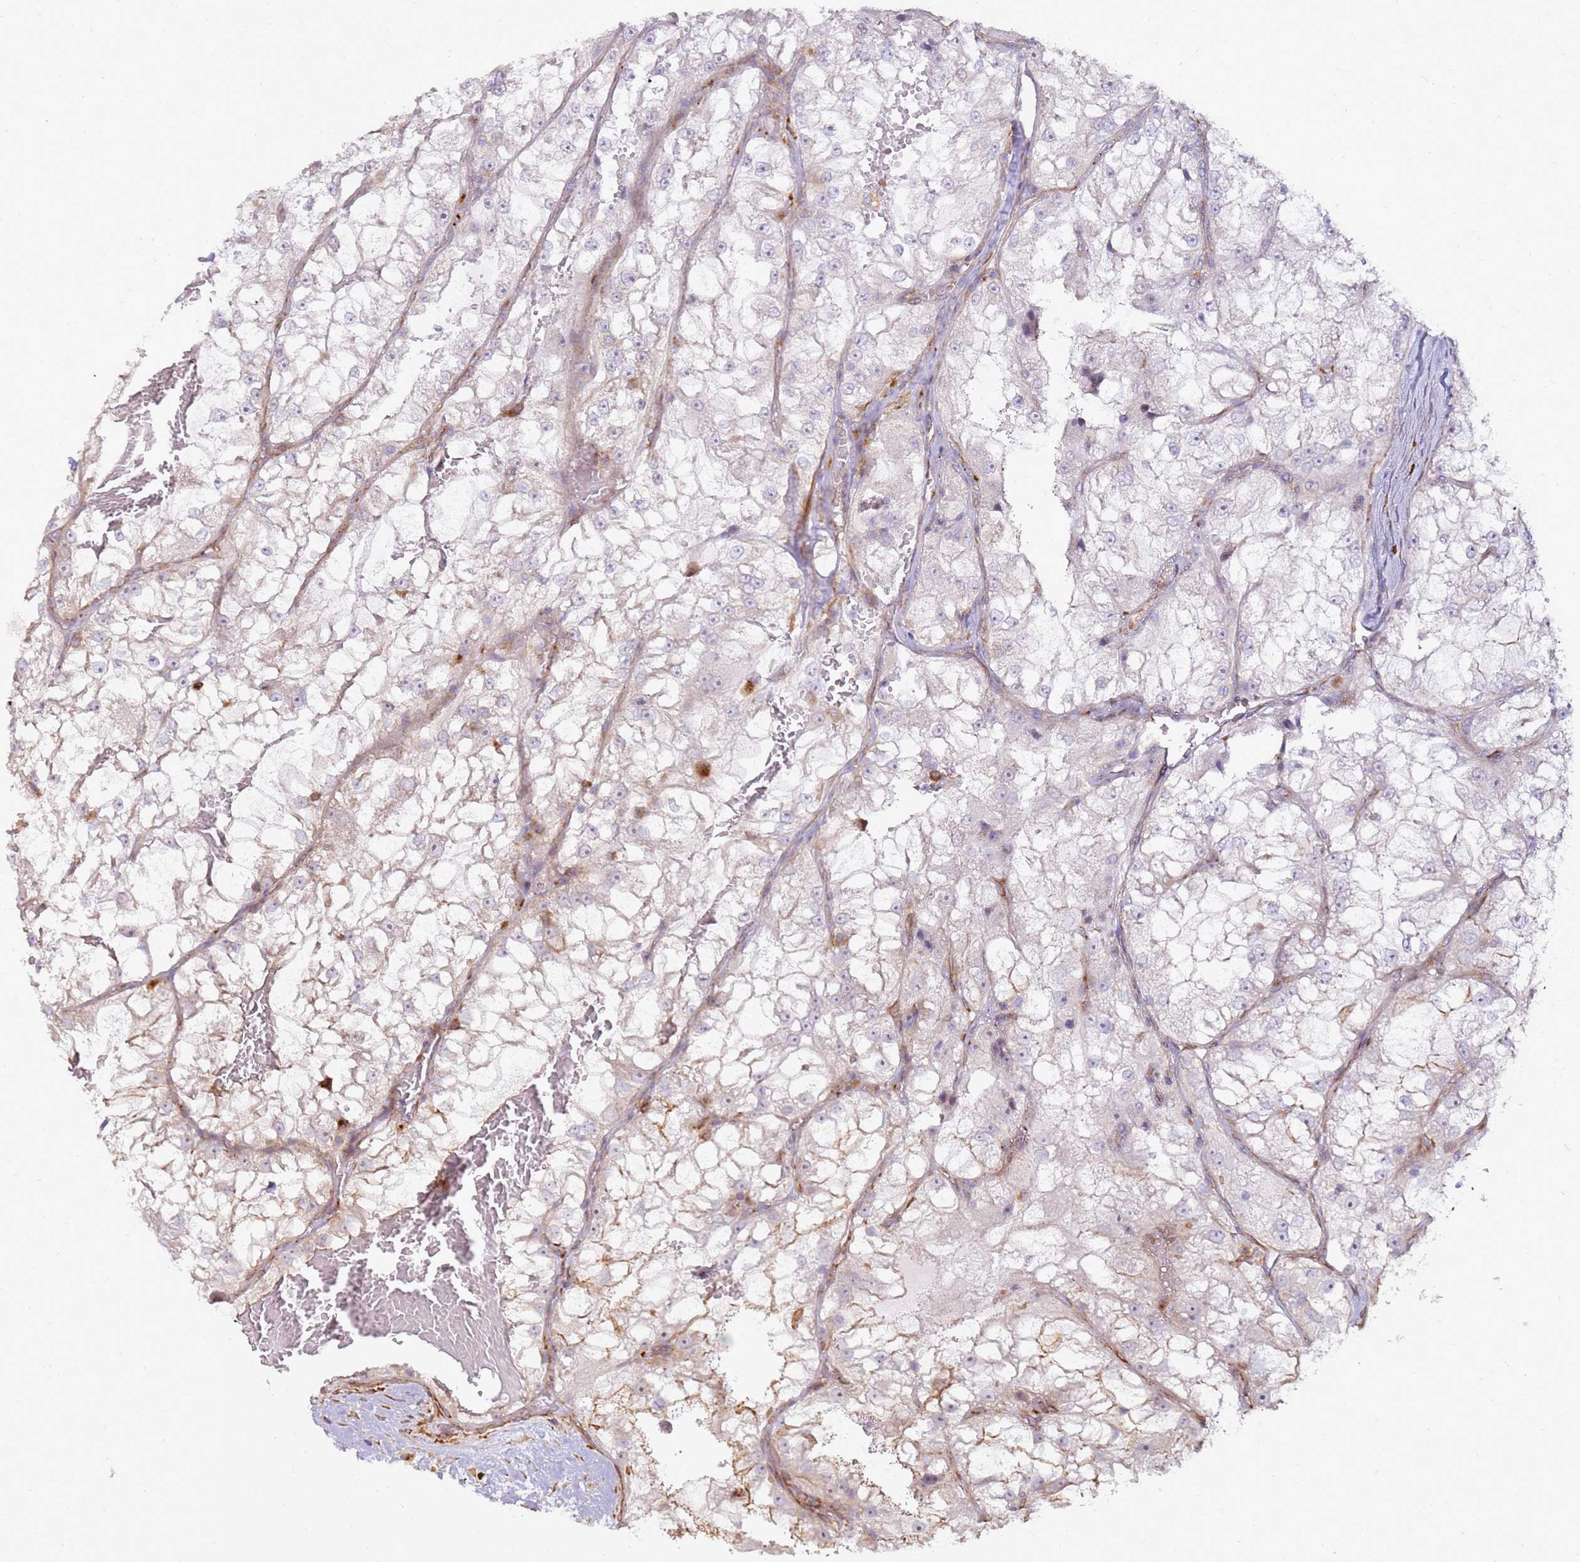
{"staining": {"intensity": "negative", "quantity": "none", "location": "none"}, "tissue": "renal cancer", "cell_type": "Tumor cells", "image_type": "cancer", "snomed": [{"axis": "morphology", "description": "Adenocarcinoma, NOS"}, {"axis": "topography", "description": "Kidney"}], "caption": "The image exhibits no significant positivity in tumor cells of adenocarcinoma (renal).", "gene": "GRAP", "patient": {"sex": "female", "age": 72}}